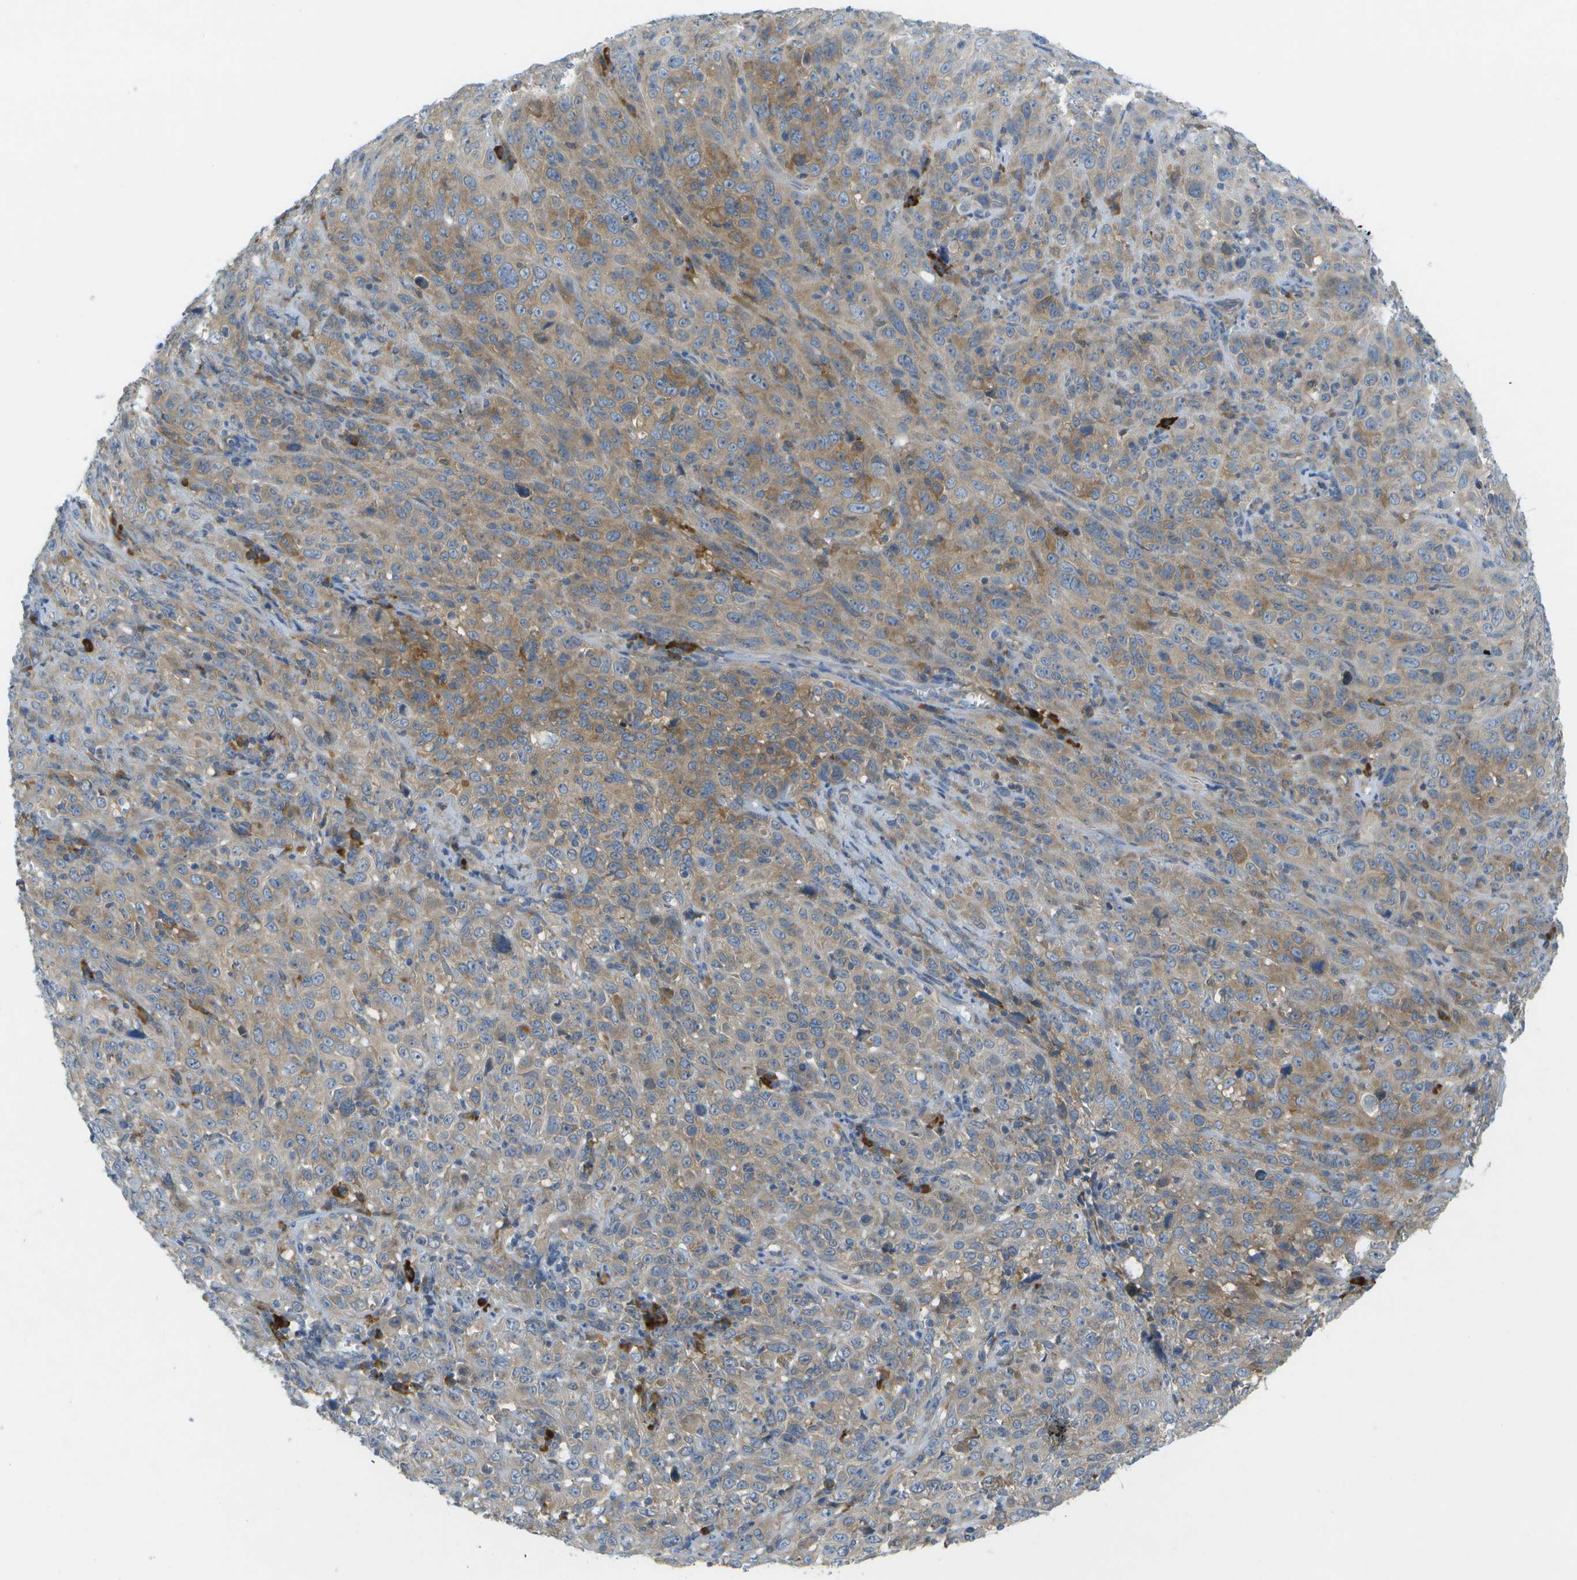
{"staining": {"intensity": "moderate", "quantity": "25%-75%", "location": "cytoplasmic/membranous"}, "tissue": "cervical cancer", "cell_type": "Tumor cells", "image_type": "cancer", "snomed": [{"axis": "morphology", "description": "Squamous cell carcinoma, NOS"}, {"axis": "topography", "description": "Cervix"}], "caption": "Immunohistochemical staining of human squamous cell carcinoma (cervical) demonstrates medium levels of moderate cytoplasmic/membranous protein expression in about 25%-75% of tumor cells.", "gene": "WNK2", "patient": {"sex": "female", "age": 46}}